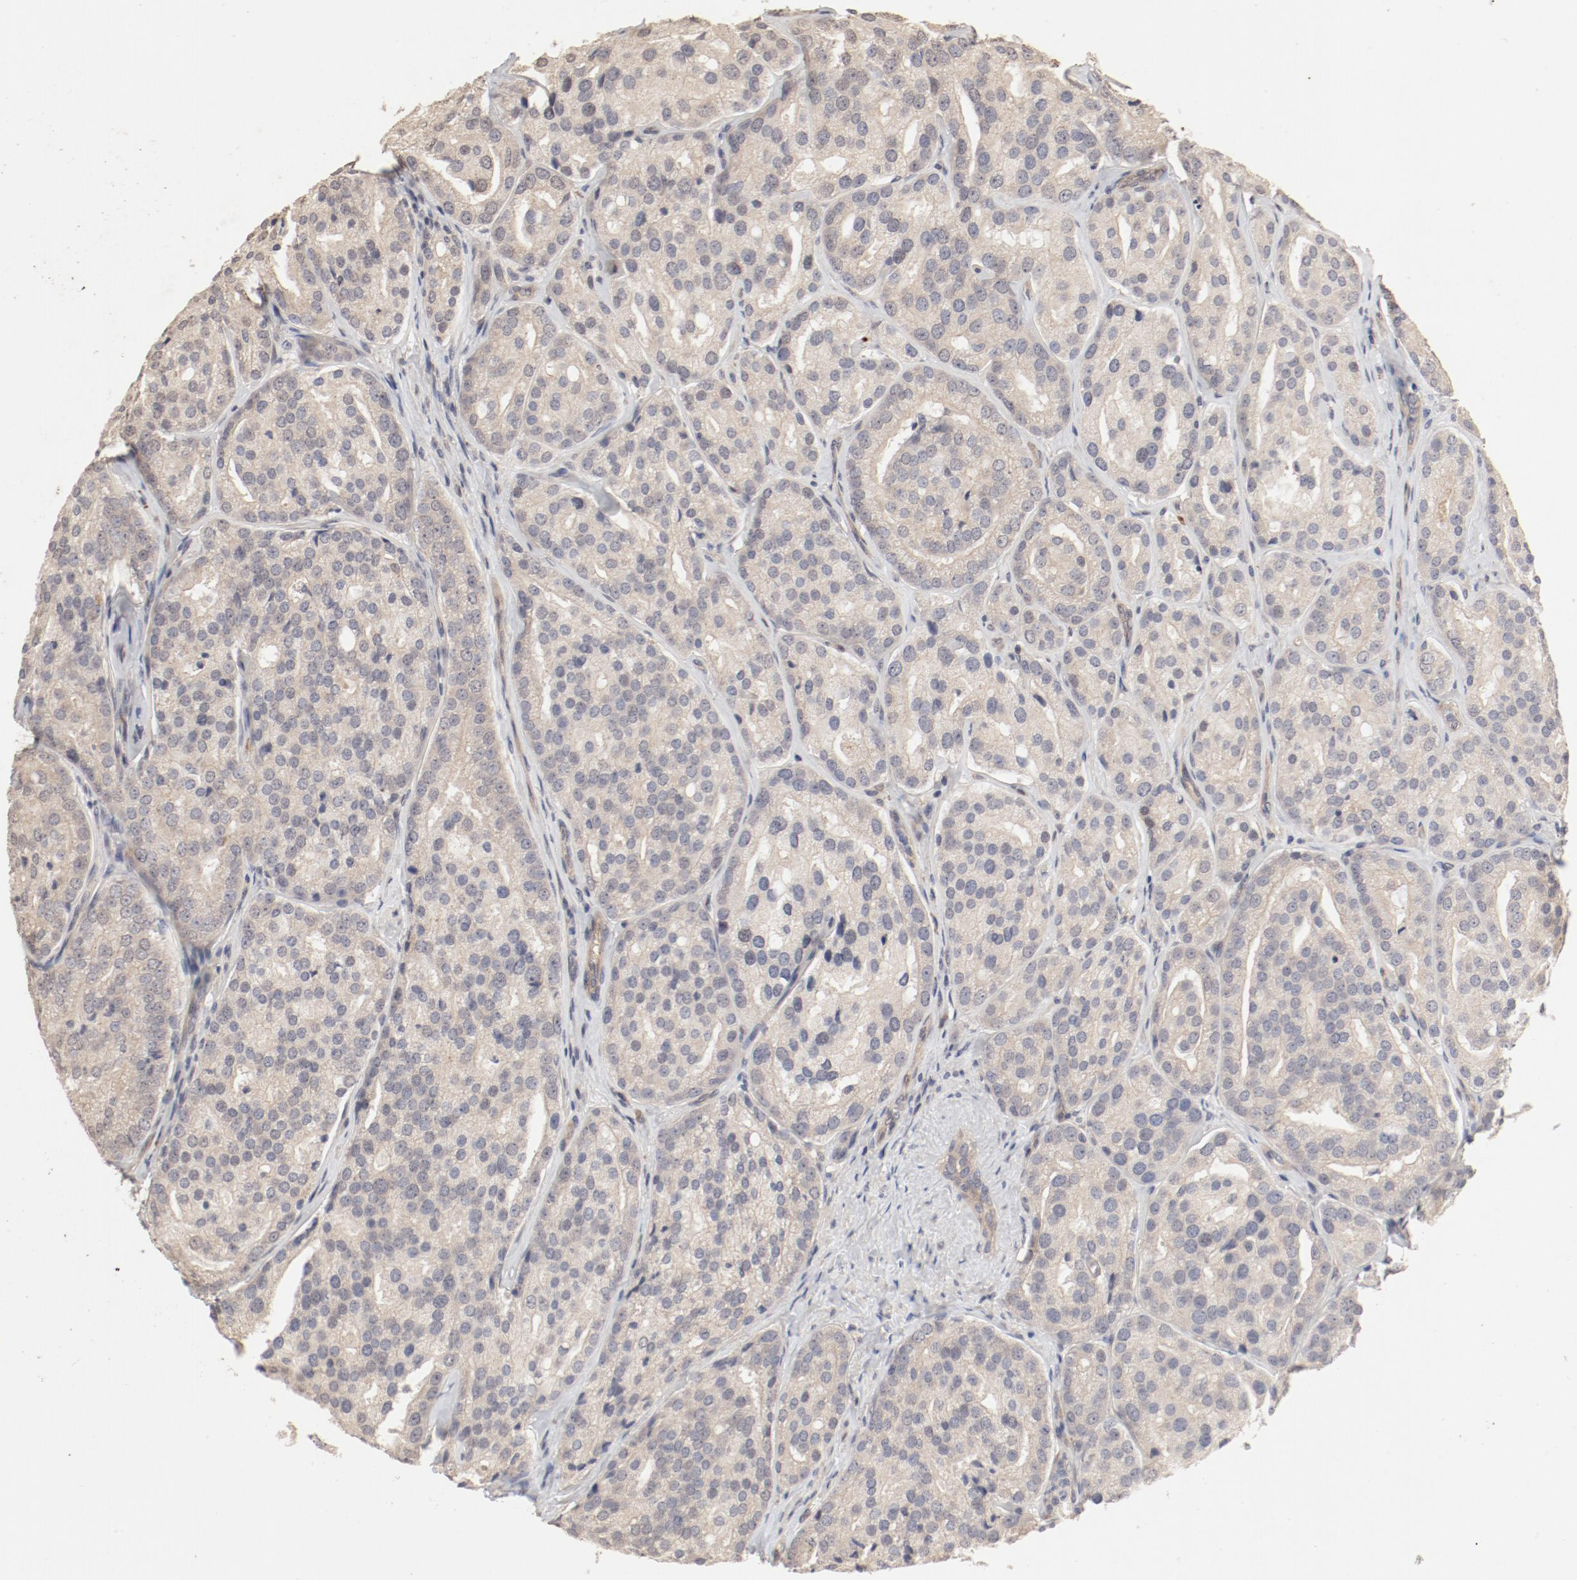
{"staining": {"intensity": "moderate", "quantity": ">75%", "location": "cytoplasmic/membranous,nuclear"}, "tissue": "prostate cancer", "cell_type": "Tumor cells", "image_type": "cancer", "snomed": [{"axis": "morphology", "description": "Adenocarcinoma, High grade"}, {"axis": "topography", "description": "Prostate"}], "caption": "Immunohistochemical staining of human prostate cancer exhibits medium levels of moderate cytoplasmic/membranous and nuclear expression in approximately >75% of tumor cells.", "gene": "IL3RA", "patient": {"sex": "male", "age": 64}}